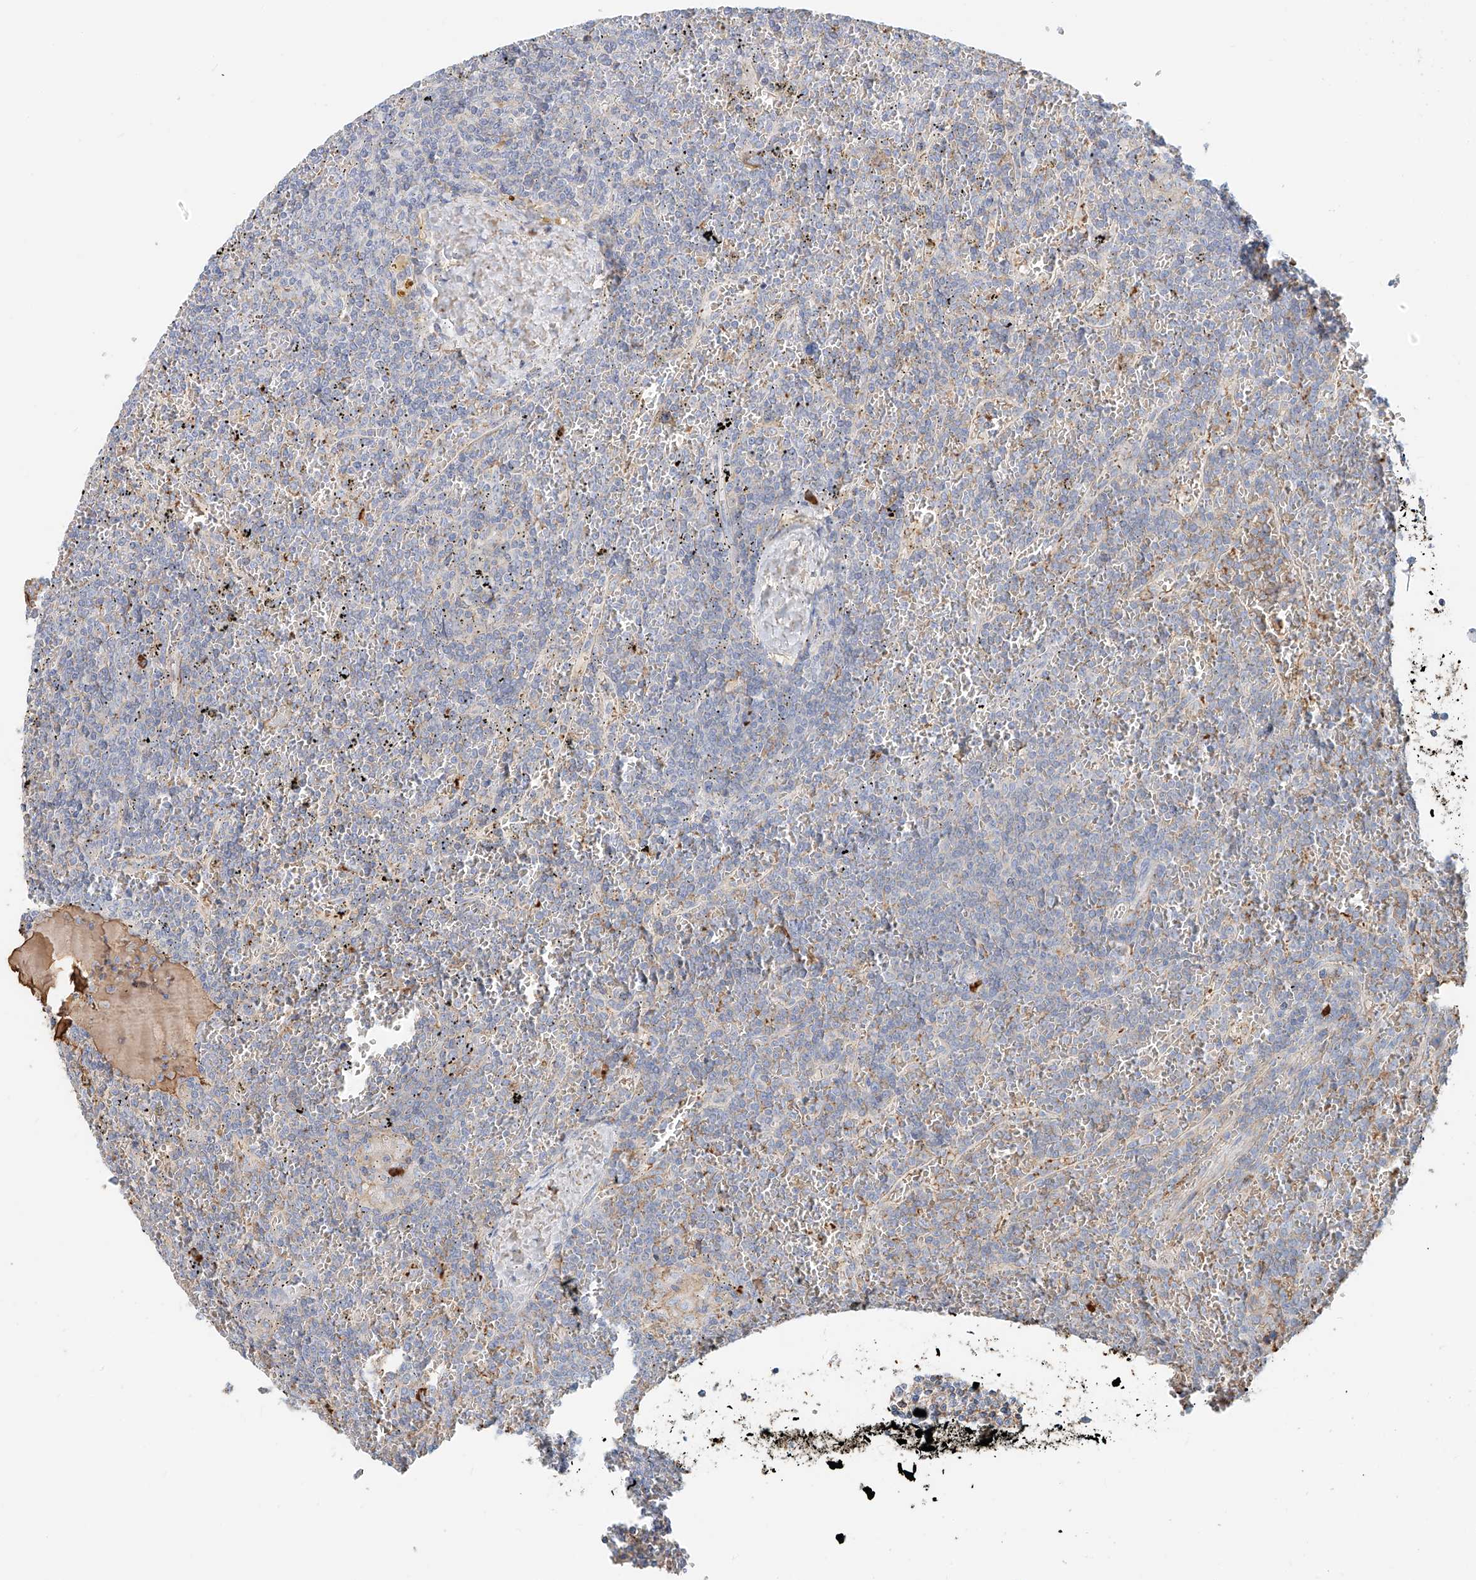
{"staining": {"intensity": "negative", "quantity": "none", "location": "none"}, "tissue": "lymphoma", "cell_type": "Tumor cells", "image_type": "cancer", "snomed": [{"axis": "morphology", "description": "Malignant lymphoma, non-Hodgkin's type, Low grade"}, {"axis": "topography", "description": "Spleen"}], "caption": "There is no significant expression in tumor cells of lymphoma.", "gene": "ZFP30", "patient": {"sex": "female", "age": 19}}